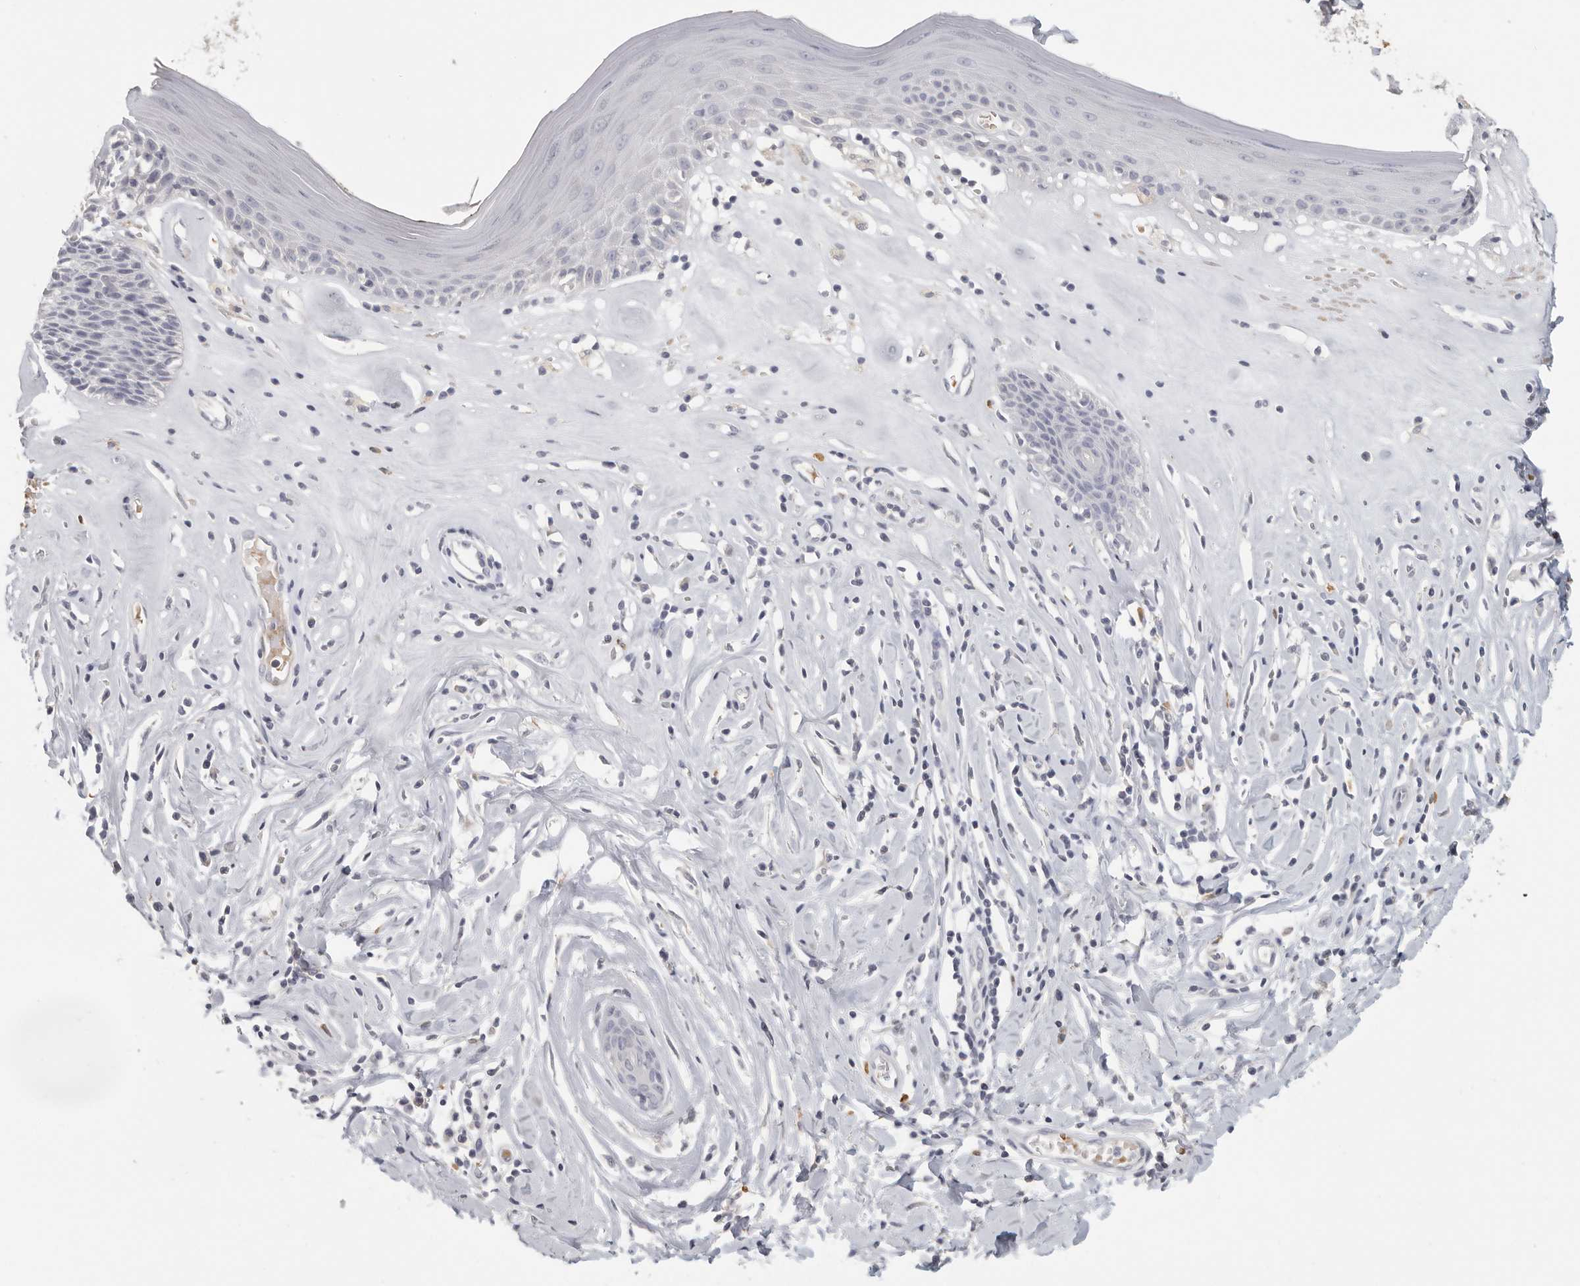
{"staining": {"intensity": "negative", "quantity": "none", "location": "none"}, "tissue": "skin", "cell_type": "Epidermal cells", "image_type": "normal", "snomed": [{"axis": "morphology", "description": "Normal tissue, NOS"}, {"axis": "morphology", "description": "Inflammation, NOS"}, {"axis": "topography", "description": "Vulva"}], "caption": "High power microscopy histopathology image of an immunohistochemistry photomicrograph of benign skin, revealing no significant expression in epidermal cells. (Immunohistochemistry, brightfield microscopy, high magnification).", "gene": "DNAJC11", "patient": {"sex": "female", "age": 84}}